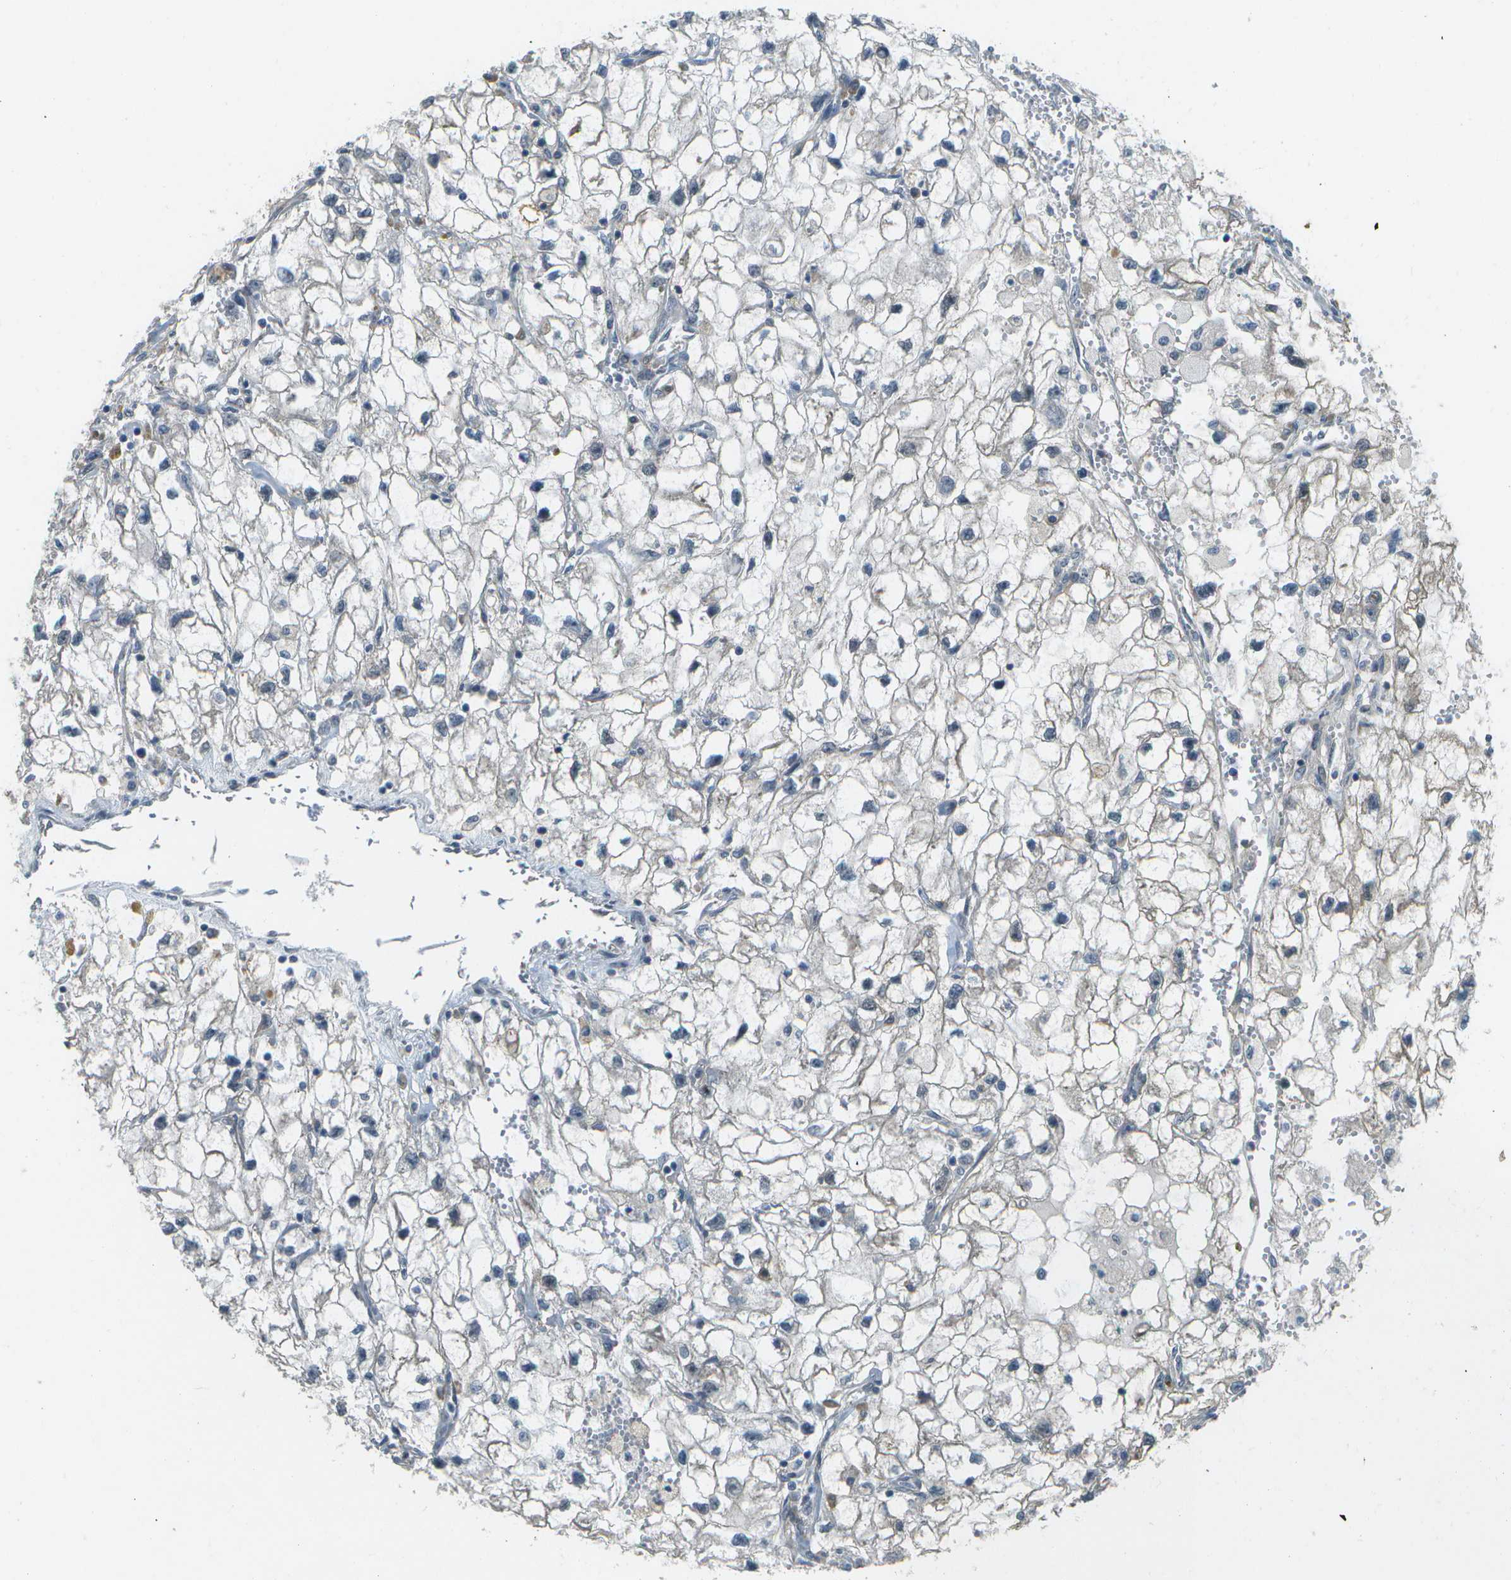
{"staining": {"intensity": "negative", "quantity": "none", "location": "none"}, "tissue": "renal cancer", "cell_type": "Tumor cells", "image_type": "cancer", "snomed": [{"axis": "morphology", "description": "Adenocarcinoma, NOS"}, {"axis": "topography", "description": "Kidney"}], "caption": "The image displays no staining of tumor cells in renal adenocarcinoma.", "gene": "WNK2", "patient": {"sex": "female", "age": 70}}